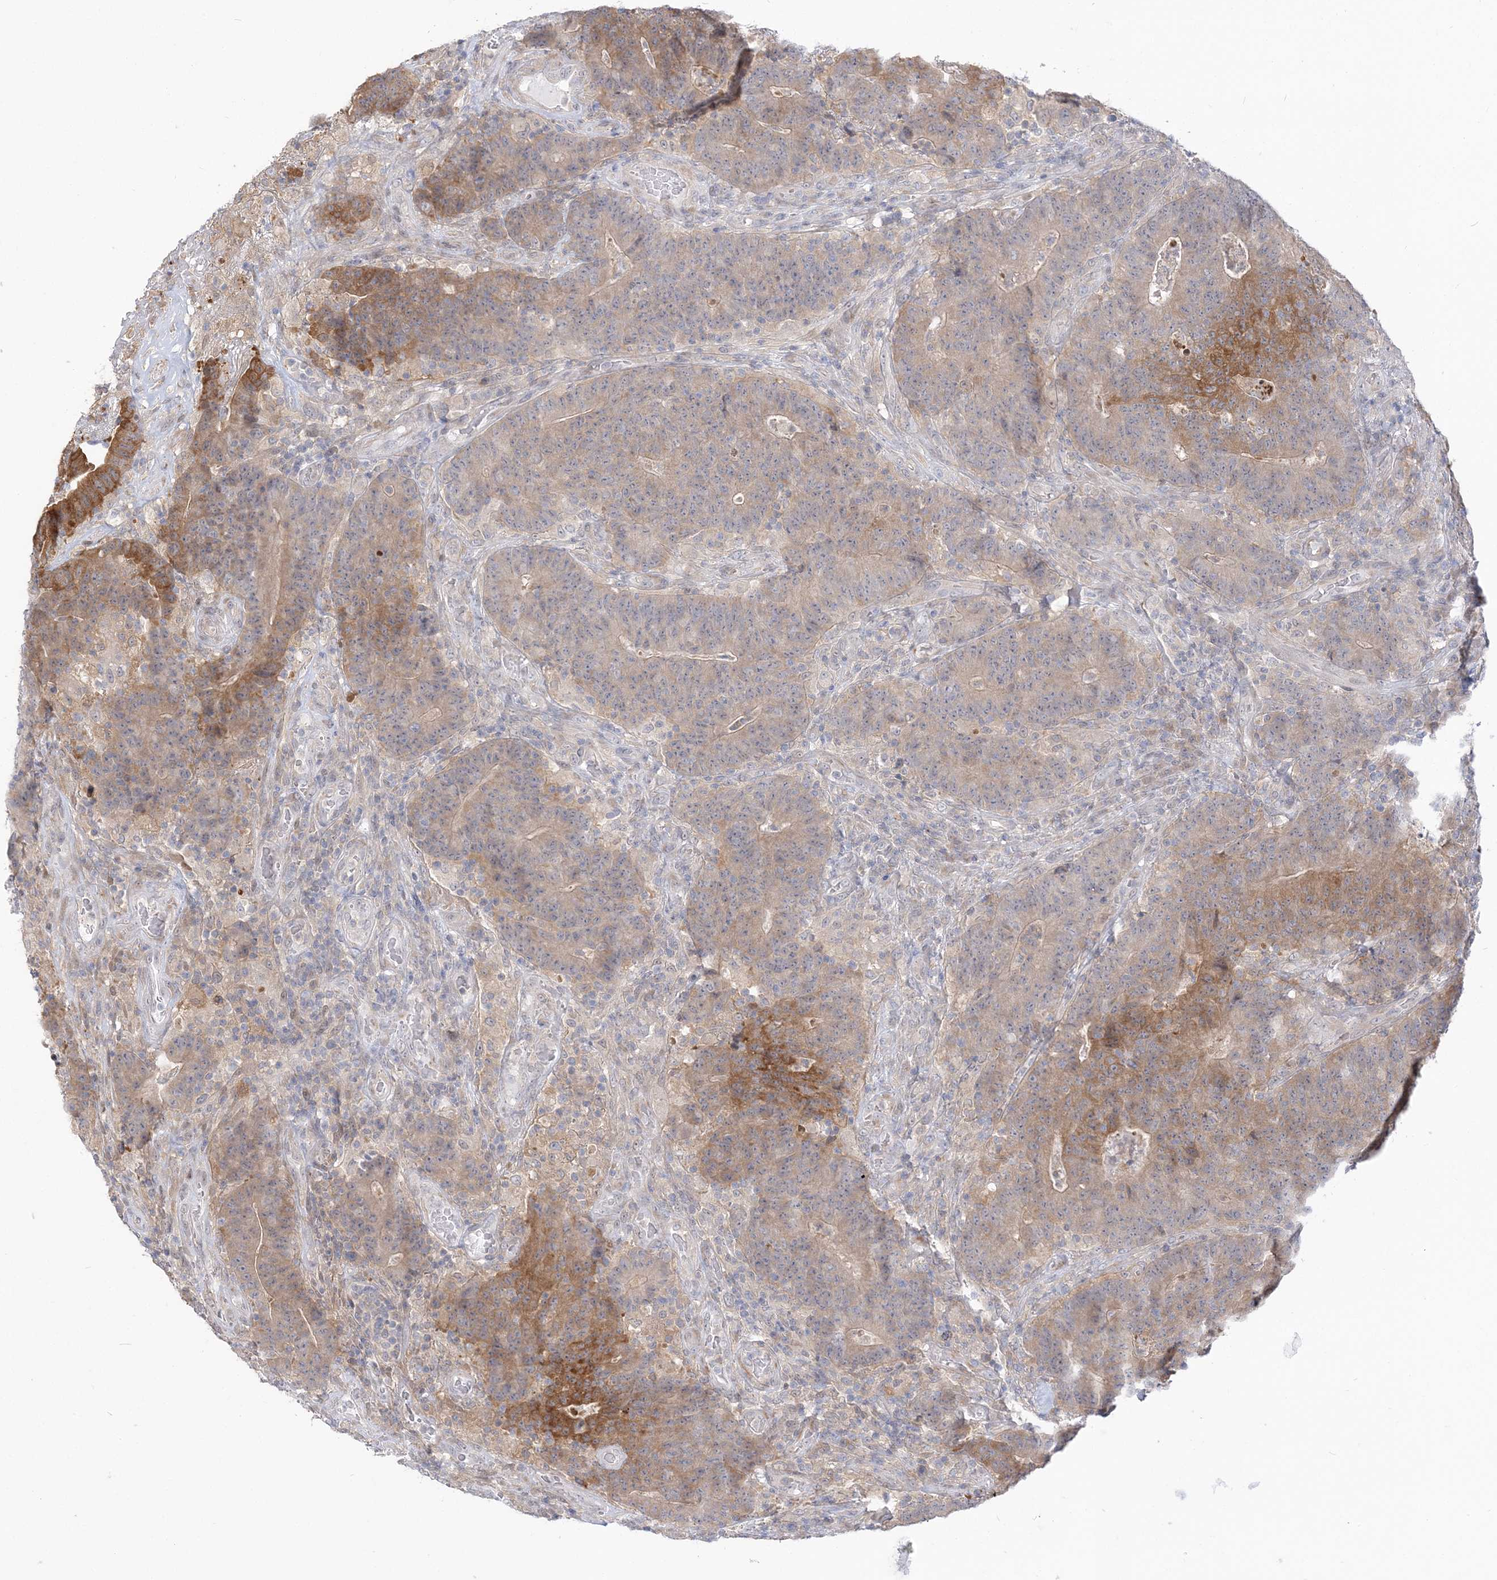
{"staining": {"intensity": "moderate", "quantity": "<25%", "location": "cytoplasmic/membranous"}, "tissue": "colorectal cancer", "cell_type": "Tumor cells", "image_type": "cancer", "snomed": [{"axis": "morphology", "description": "Normal tissue, NOS"}, {"axis": "morphology", "description": "Adenocarcinoma, NOS"}, {"axis": "topography", "description": "Colon"}], "caption": "Immunohistochemical staining of colorectal adenocarcinoma displays low levels of moderate cytoplasmic/membranous protein expression in approximately <25% of tumor cells.", "gene": "THADA", "patient": {"sex": "female", "age": 75}}